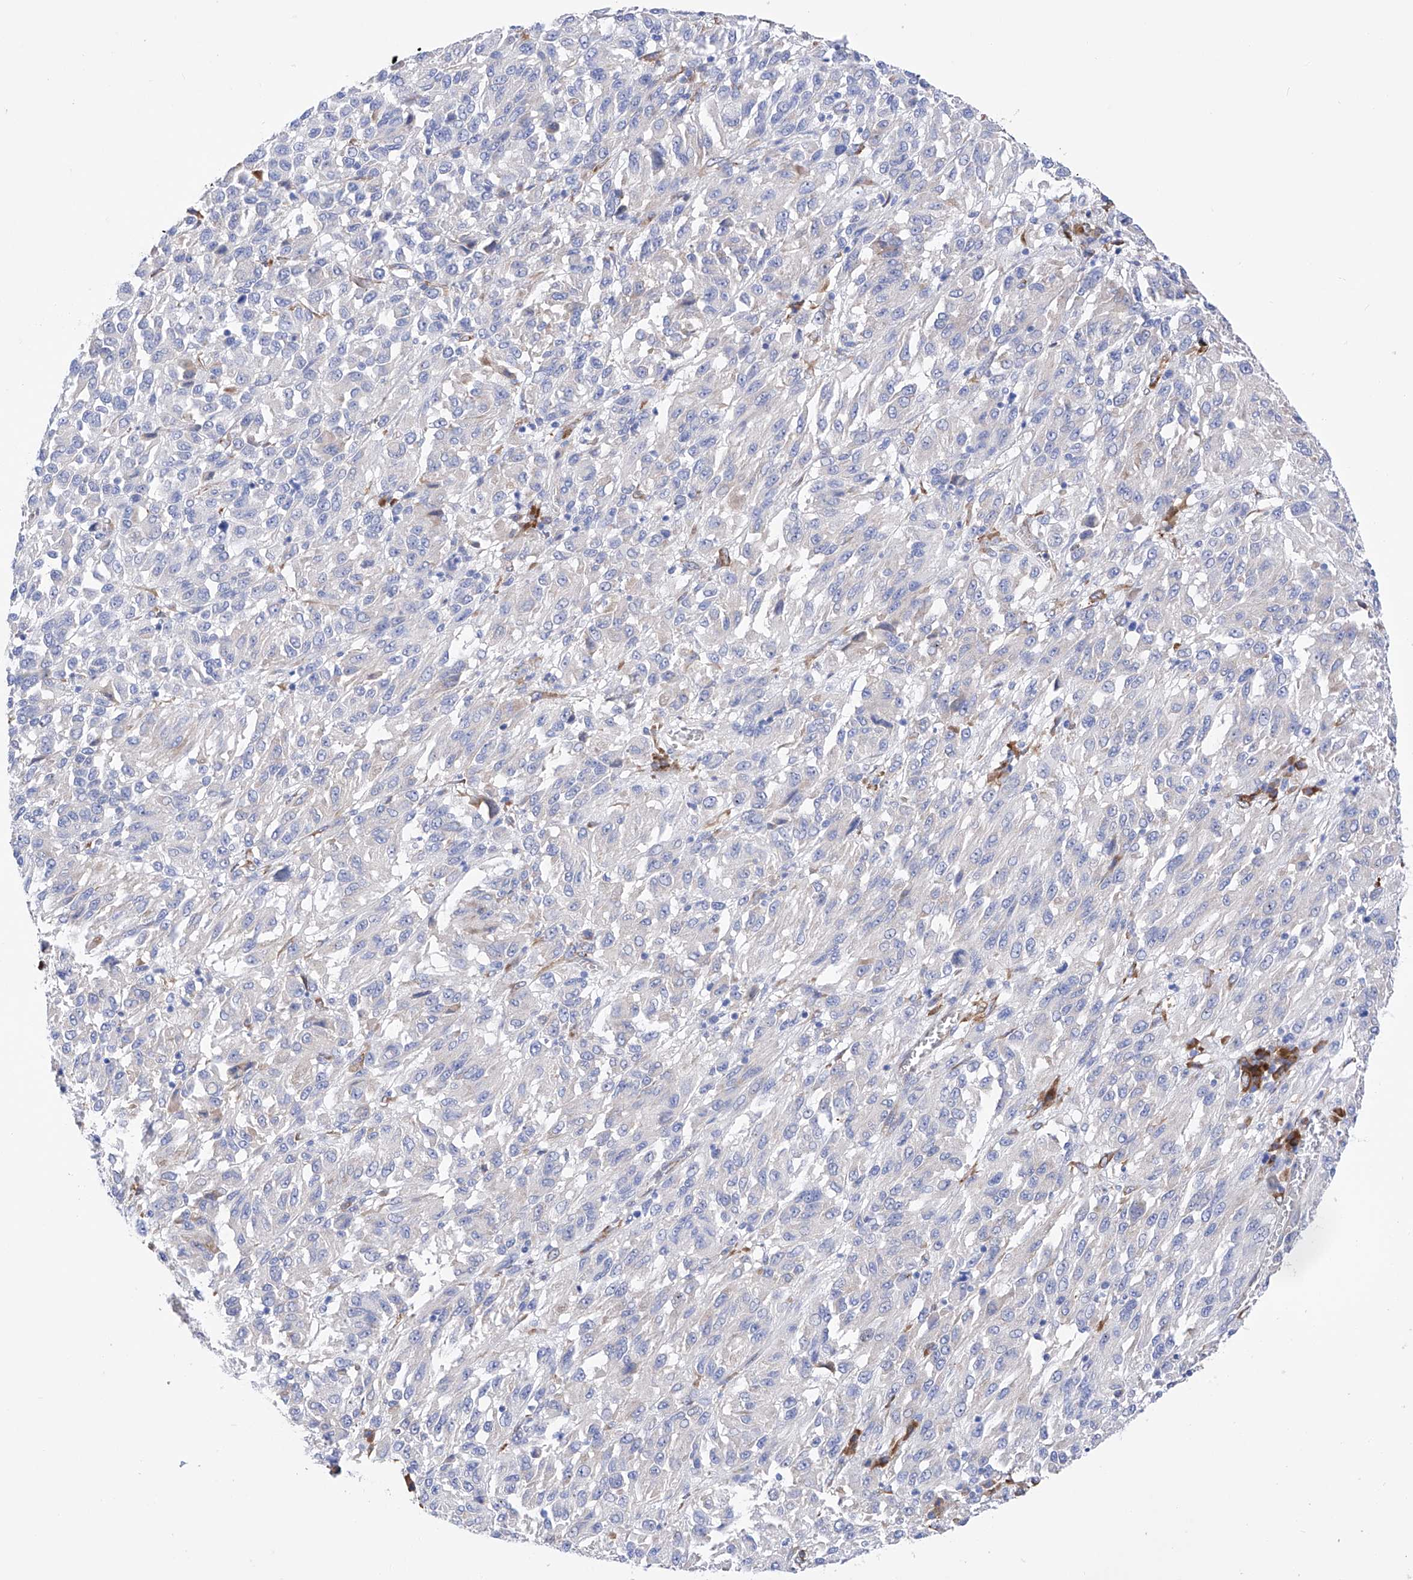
{"staining": {"intensity": "negative", "quantity": "none", "location": "none"}, "tissue": "melanoma", "cell_type": "Tumor cells", "image_type": "cancer", "snomed": [{"axis": "morphology", "description": "Malignant melanoma, Metastatic site"}, {"axis": "topography", "description": "Lung"}], "caption": "Photomicrograph shows no significant protein expression in tumor cells of melanoma.", "gene": "PDIA5", "patient": {"sex": "male", "age": 64}}